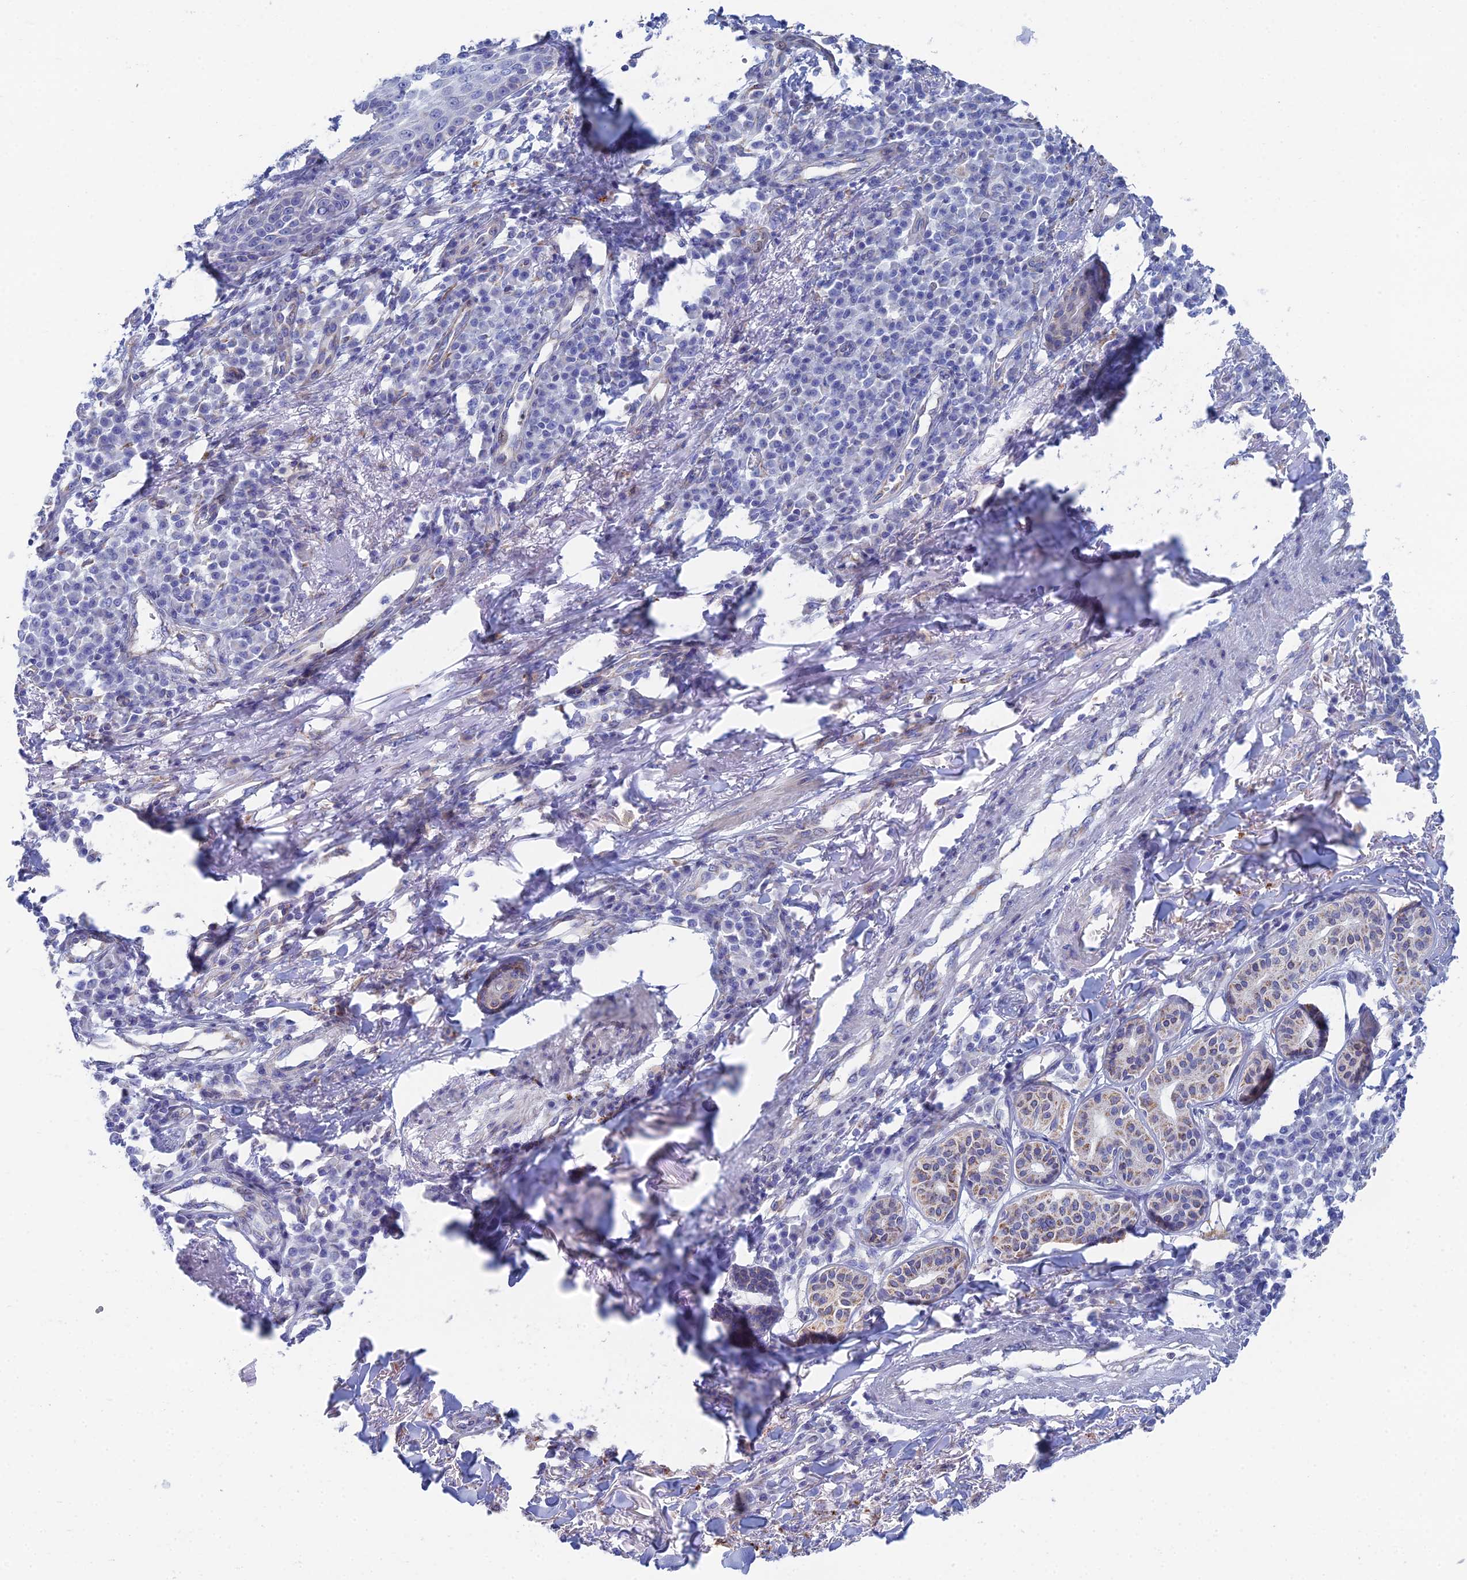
{"staining": {"intensity": "negative", "quantity": "none", "location": "none"}, "tissue": "skin cancer", "cell_type": "Tumor cells", "image_type": "cancer", "snomed": [{"axis": "morphology", "description": "Squamous cell carcinoma, NOS"}, {"axis": "topography", "description": "Skin"}], "caption": "Immunohistochemistry image of neoplastic tissue: human skin squamous cell carcinoma stained with DAB reveals no significant protein staining in tumor cells.", "gene": "CFAP210", "patient": {"sex": "male", "age": 71}}